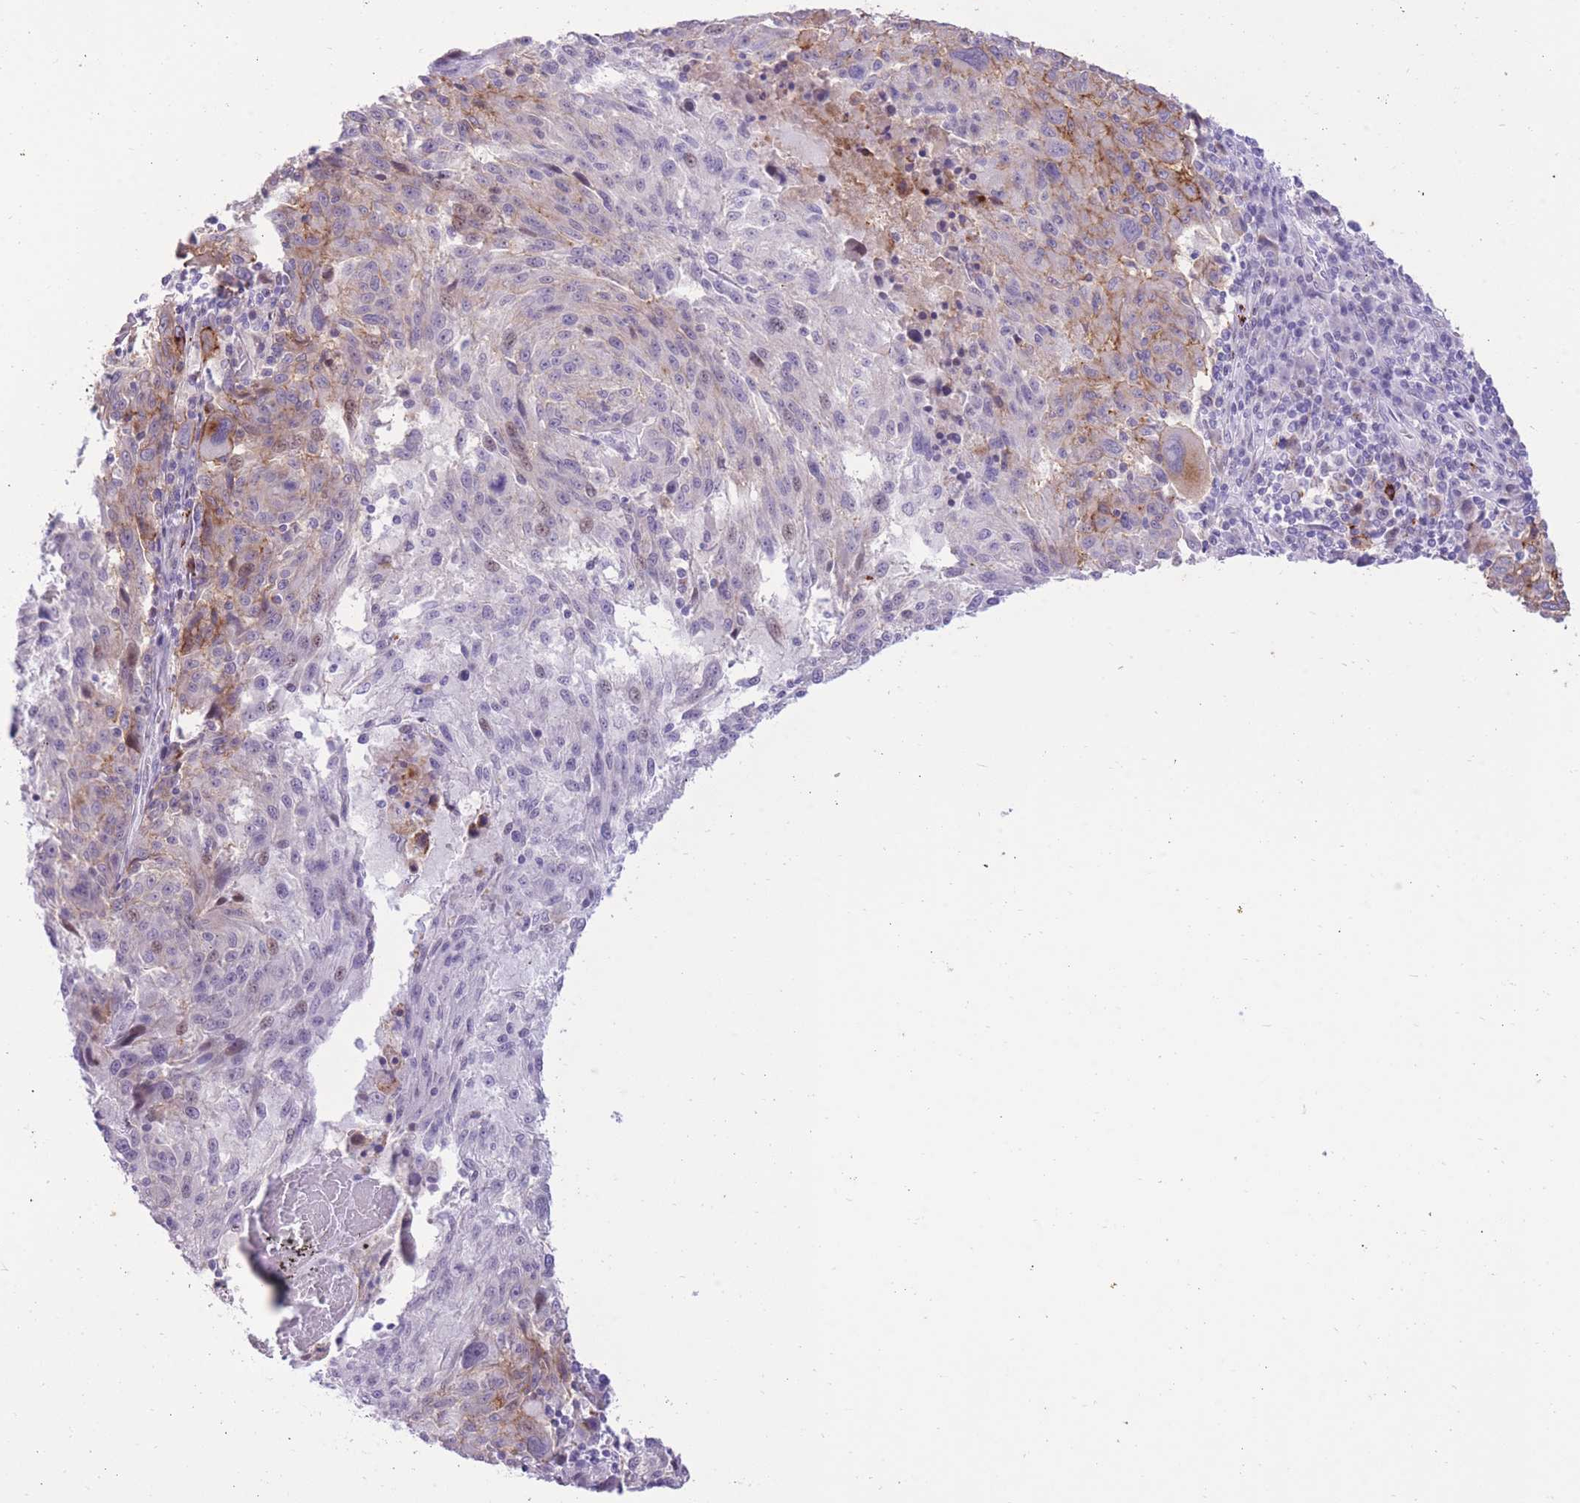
{"staining": {"intensity": "weak", "quantity": "<25%", "location": "cytoplasmic/membranous"}, "tissue": "melanoma", "cell_type": "Tumor cells", "image_type": "cancer", "snomed": [{"axis": "morphology", "description": "Malignant melanoma, NOS"}, {"axis": "topography", "description": "Skin"}], "caption": "Immunohistochemistry (IHC) image of neoplastic tissue: human malignant melanoma stained with DAB displays no significant protein staining in tumor cells. (Immunohistochemistry, brightfield microscopy, high magnification).", "gene": "MEIS3", "patient": {"sex": "male", "age": 53}}